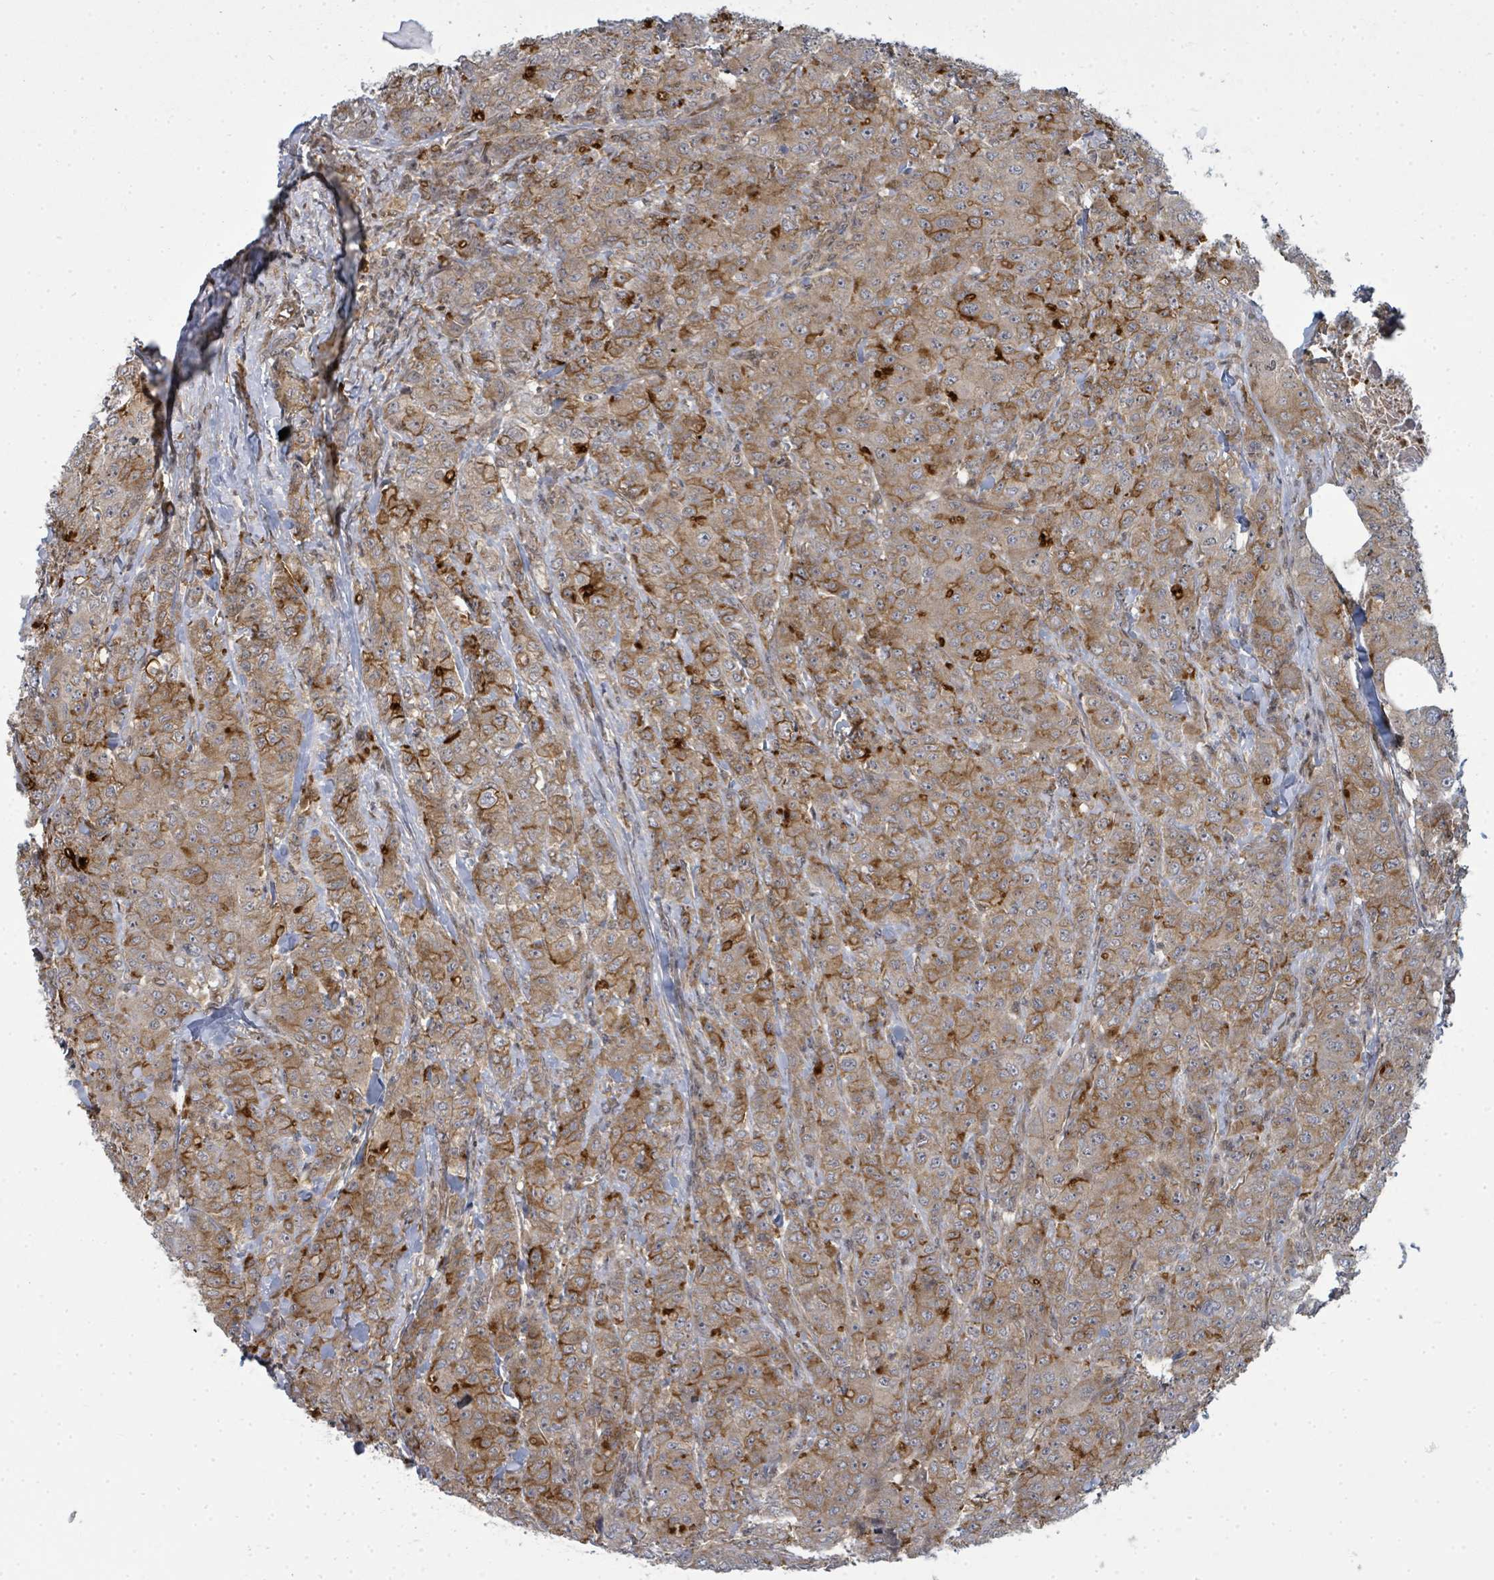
{"staining": {"intensity": "moderate", "quantity": "25%-75%", "location": "cytoplasmic/membranous"}, "tissue": "breast cancer", "cell_type": "Tumor cells", "image_type": "cancer", "snomed": [{"axis": "morphology", "description": "Duct carcinoma"}, {"axis": "topography", "description": "Breast"}], "caption": "DAB (3,3'-diaminobenzidine) immunohistochemical staining of invasive ductal carcinoma (breast) demonstrates moderate cytoplasmic/membranous protein staining in approximately 25%-75% of tumor cells.", "gene": "PSMG2", "patient": {"sex": "female", "age": 43}}